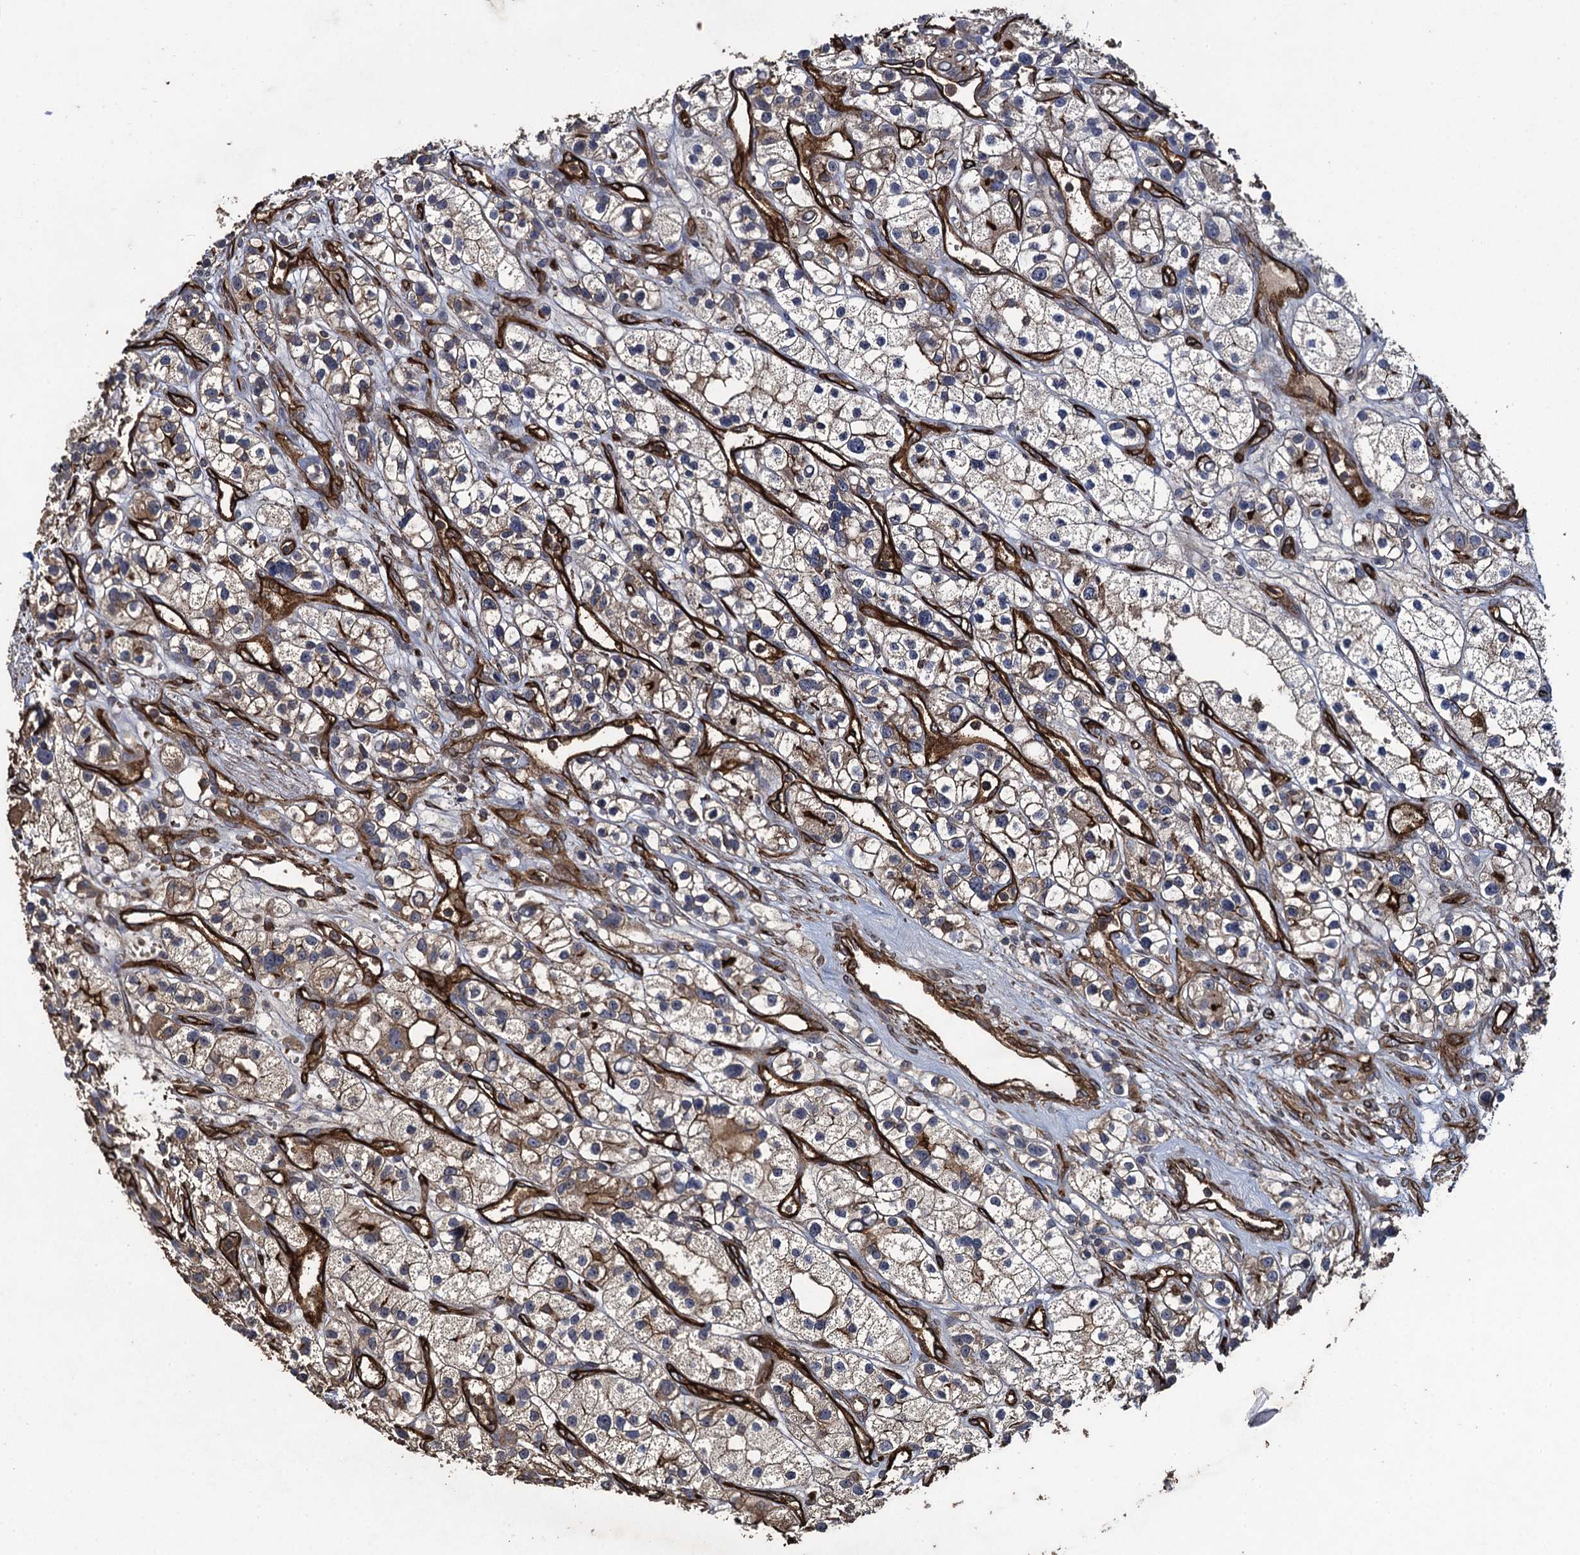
{"staining": {"intensity": "weak", "quantity": "25%-75%", "location": "cytoplasmic/membranous"}, "tissue": "renal cancer", "cell_type": "Tumor cells", "image_type": "cancer", "snomed": [{"axis": "morphology", "description": "Adenocarcinoma, NOS"}, {"axis": "topography", "description": "Kidney"}], "caption": "Human renal cancer (adenocarcinoma) stained with a brown dye exhibits weak cytoplasmic/membranous positive positivity in approximately 25%-75% of tumor cells.", "gene": "TXNDC11", "patient": {"sex": "female", "age": 57}}